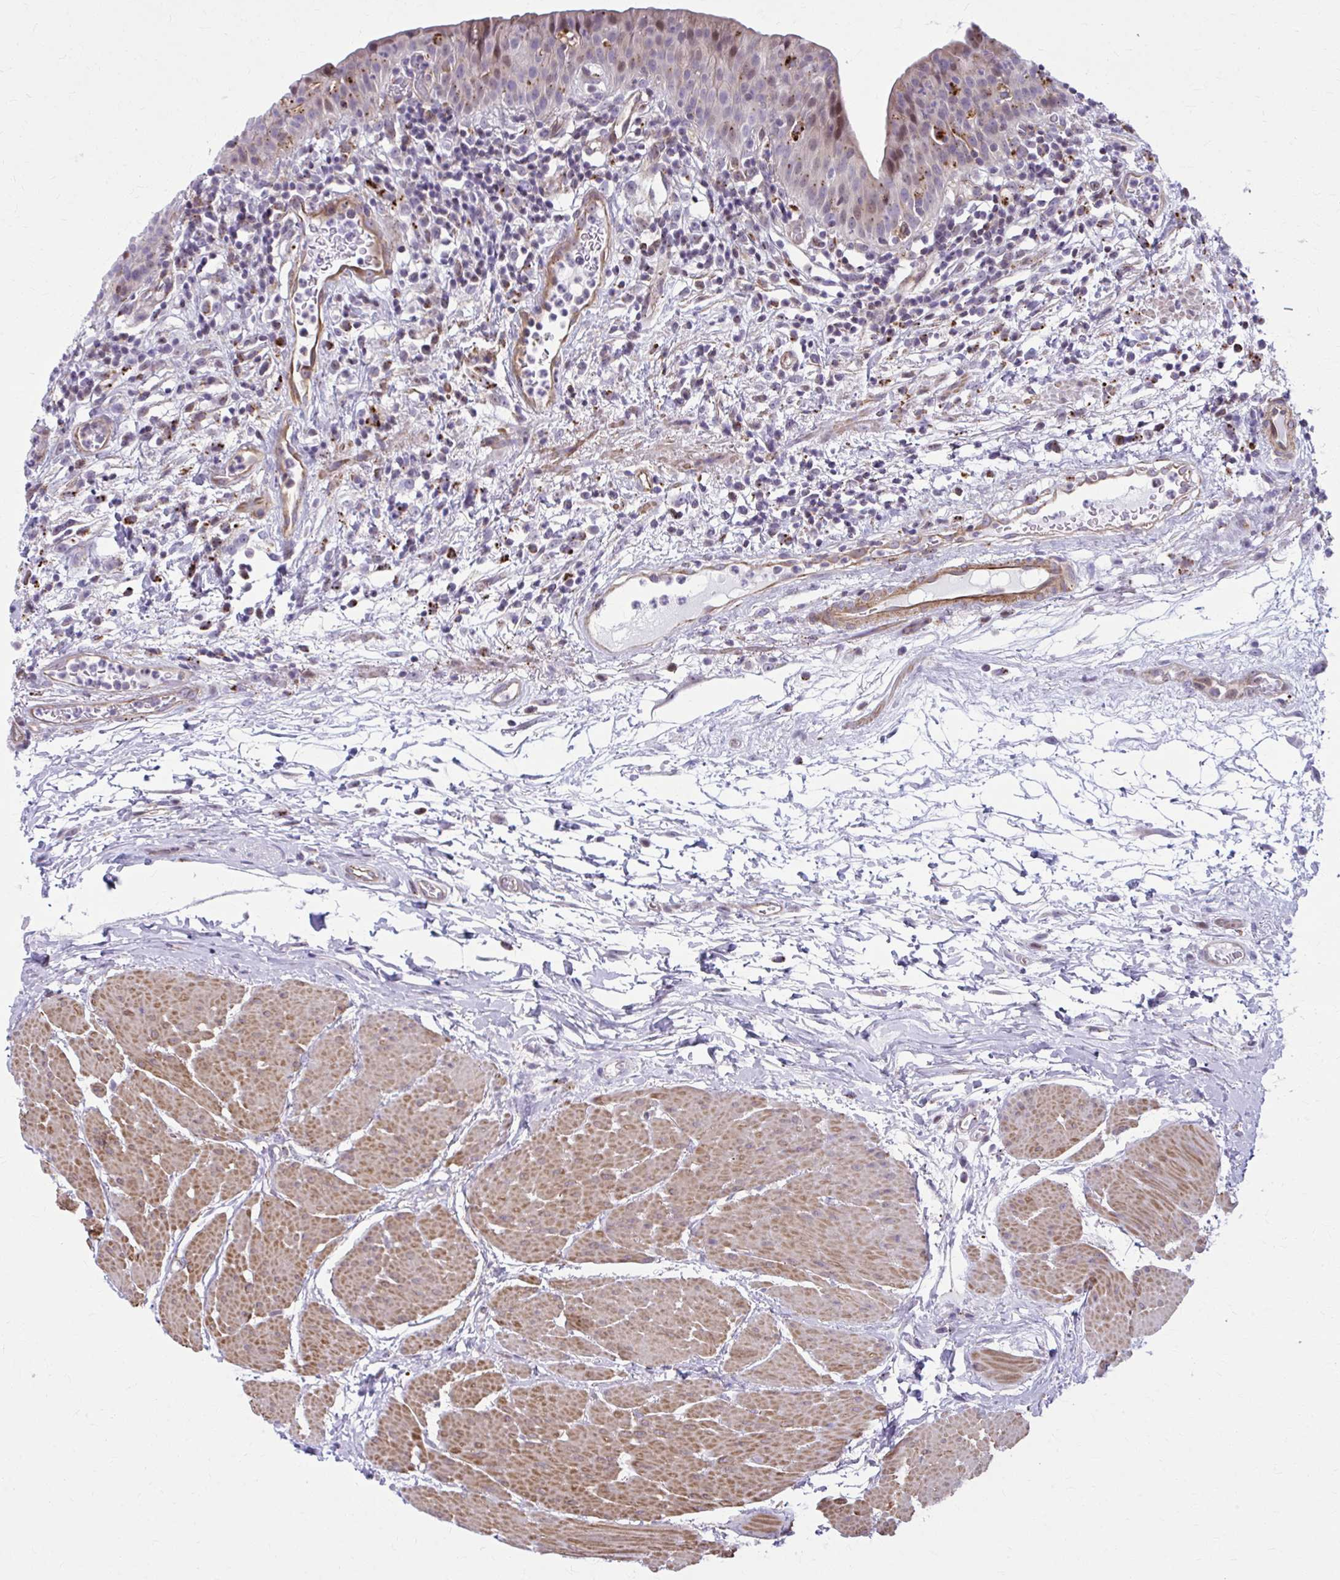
{"staining": {"intensity": "moderate", "quantity": "<25%", "location": "cytoplasmic/membranous,nuclear"}, "tissue": "urinary bladder", "cell_type": "Urothelial cells", "image_type": "normal", "snomed": [{"axis": "morphology", "description": "Normal tissue, NOS"}, {"axis": "morphology", "description": "Inflammation, NOS"}, {"axis": "topography", "description": "Urinary bladder"}], "caption": "Protein expression analysis of unremarkable urinary bladder displays moderate cytoplasmic/membranous,nuclear expression in approximately <25% of urothelial cells.", "gene": "LRRC4B", "patient": {"sex": "male", "age": 57}}